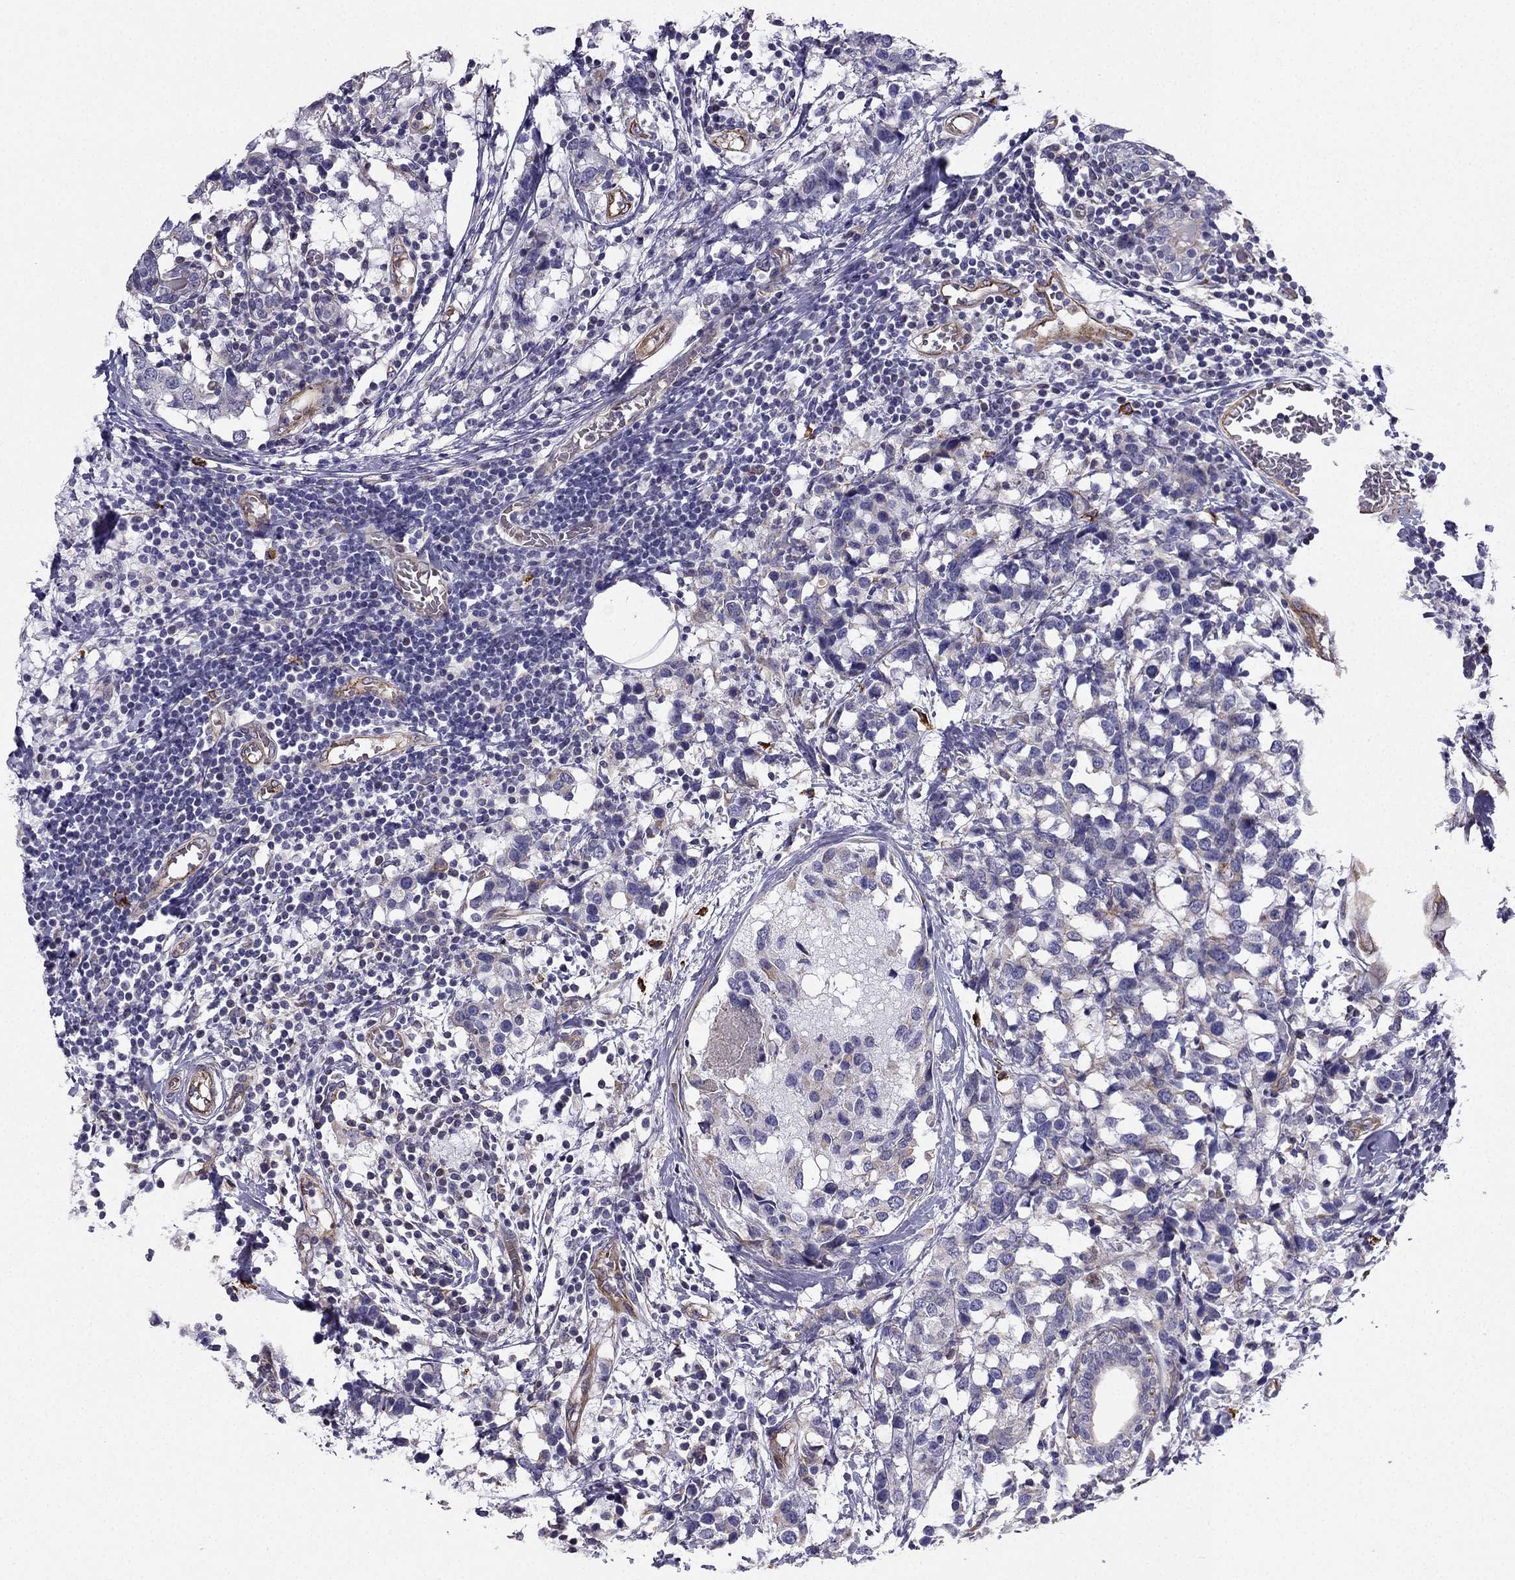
{"staining": {"intensity": "weak", "quantity": "<25%", "location": "cytoplasmic/membranous"}, "tissue": "breast cancer", "cell_type": "Tumor cells", "image_type": "cancer", "snomed": [{"axis": "morphology", "description": "Lobular carcinoma"}, {"axis": "topography", "description": "Breast"}], "caption": "This is an immunohistochemistry (IHC) micrograph of breast cancer (lobular carcinoma). There is no expression in tumor cells.", "gene": "ENOX1", "patient": {"sex": "female", "age": 59}}